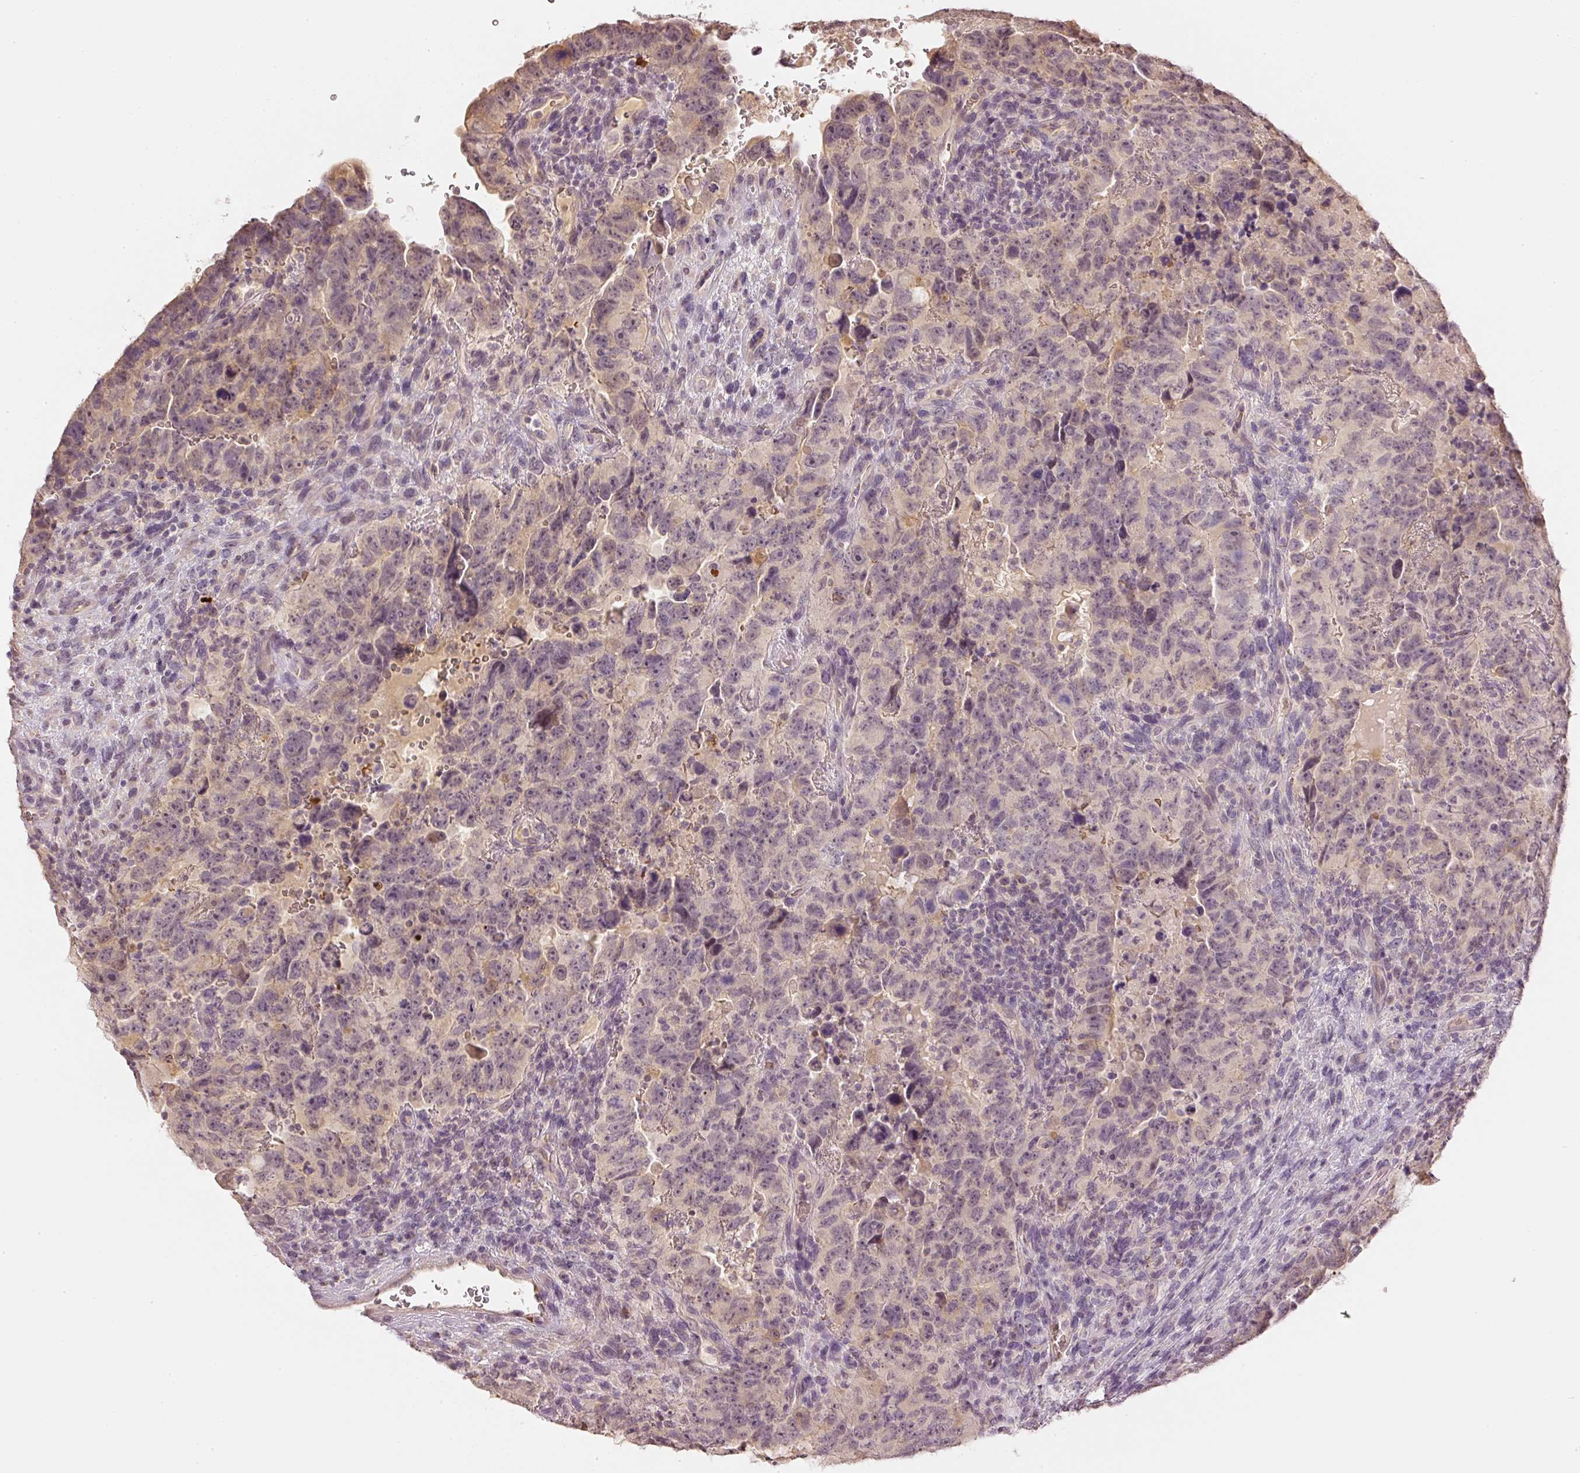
{"staining": {"intensity": "weak", "quantity": "25%-75%", "location": "cytoplasmic/membranous,nuclear"}, "tissue": "testis cancer", "cell_type": "Tumor cells", "image_type": "cancer", "snomed": [{"axis": "morphology", "description": "Carcinoma, Embryonal, NOS"}, {"axis": "topography", "description": "Testis"}], "caption": "Immunohistochemistry (IHC) (DAB) staining of testis embryonal carcinoma displays weak cytoplasmic/membranous and nuclear protein expression in about 25%-75% of tumor cells. The staining was performed using DAB (3,3'-diaminobenzidine) to visualize the protein expression in brown, while the nuclei were stained in blue with hematoxylin (Magnification: 20x).", "gene": "GZMA", "patient": {"sex": "male", "age": 24}}